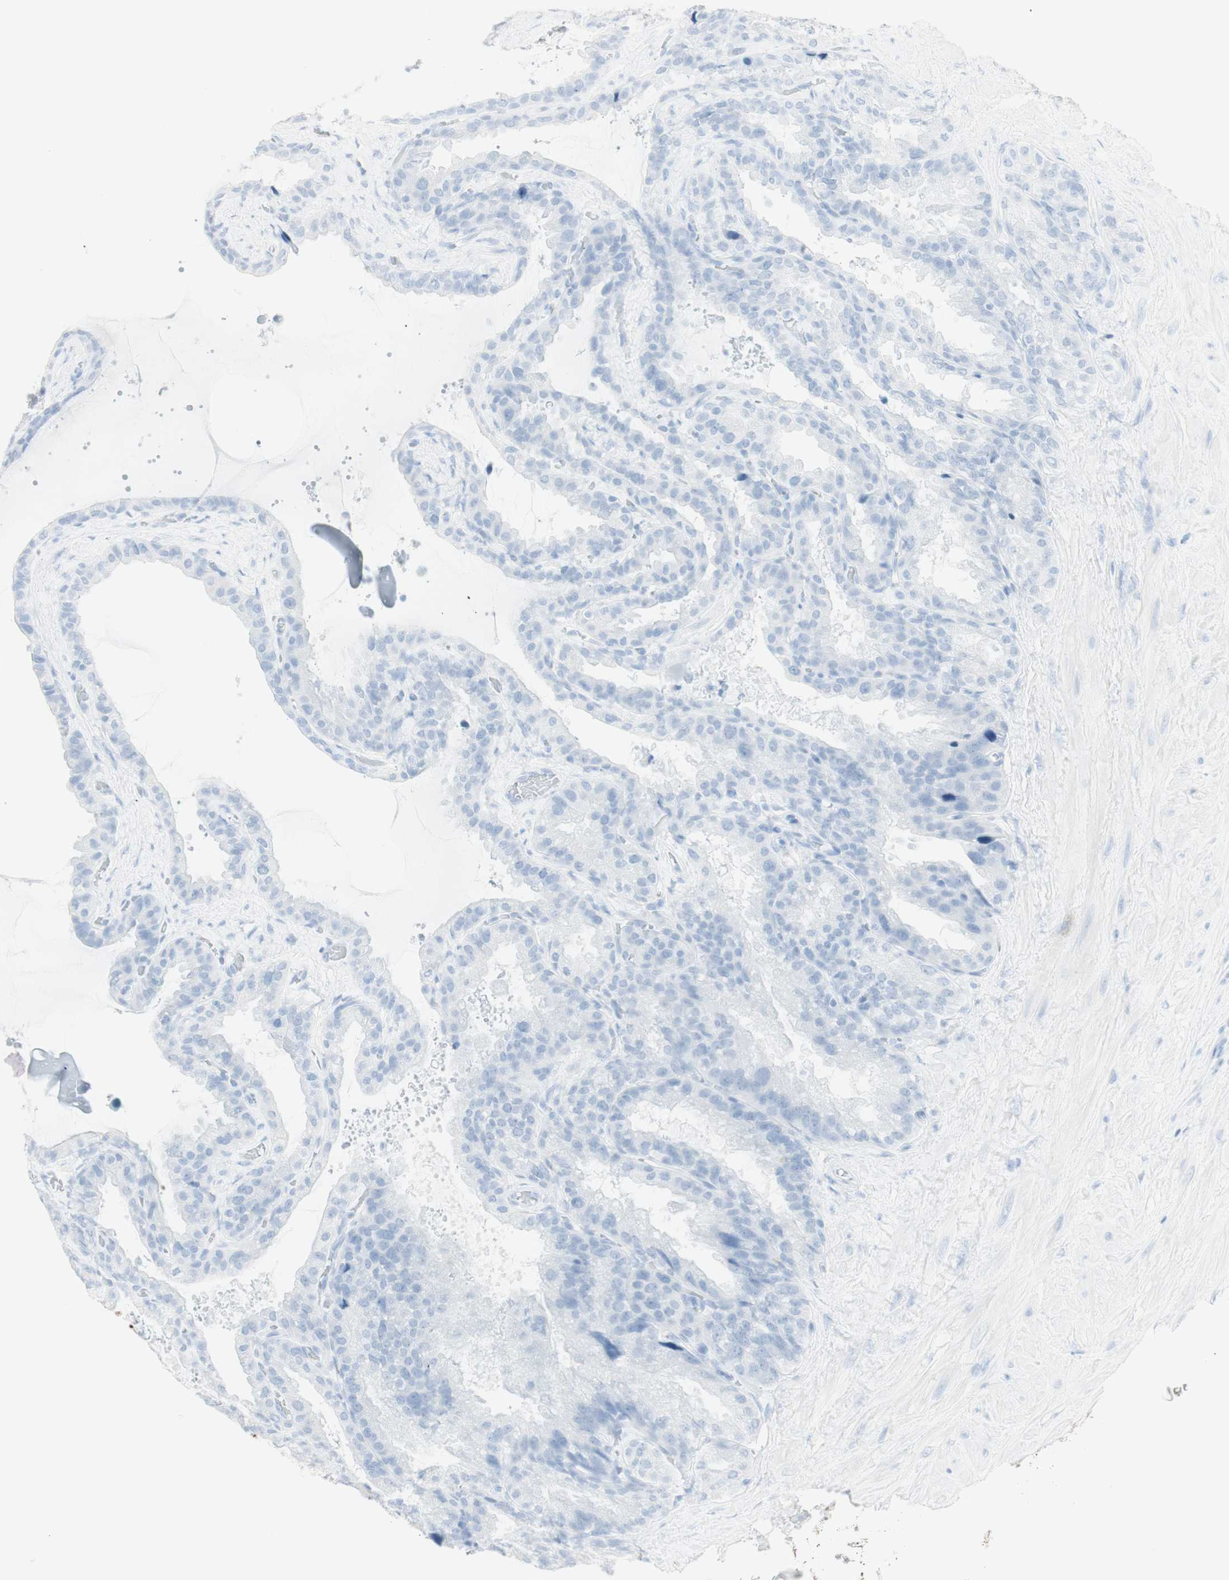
{"staining": {"intensity": "negative", "quantity": "none", "location": "none"}, "tissue": "seminal vesicle", "cell_type": "Glandular cells", "image_type": "normal", "snomed": [{"axis": "morphology", "description": "Normal tissue, NOS"}, {"axis": "topography", "description": "Seminal veicle"}], "caption": "An immunohistochemistry (IHC) image of benign seminal vesicle is shown. There is no staining in glandular cells of seminal vesicle.", "gene": "NAPSA", "patient": {"sex": "male", "age": 46}}